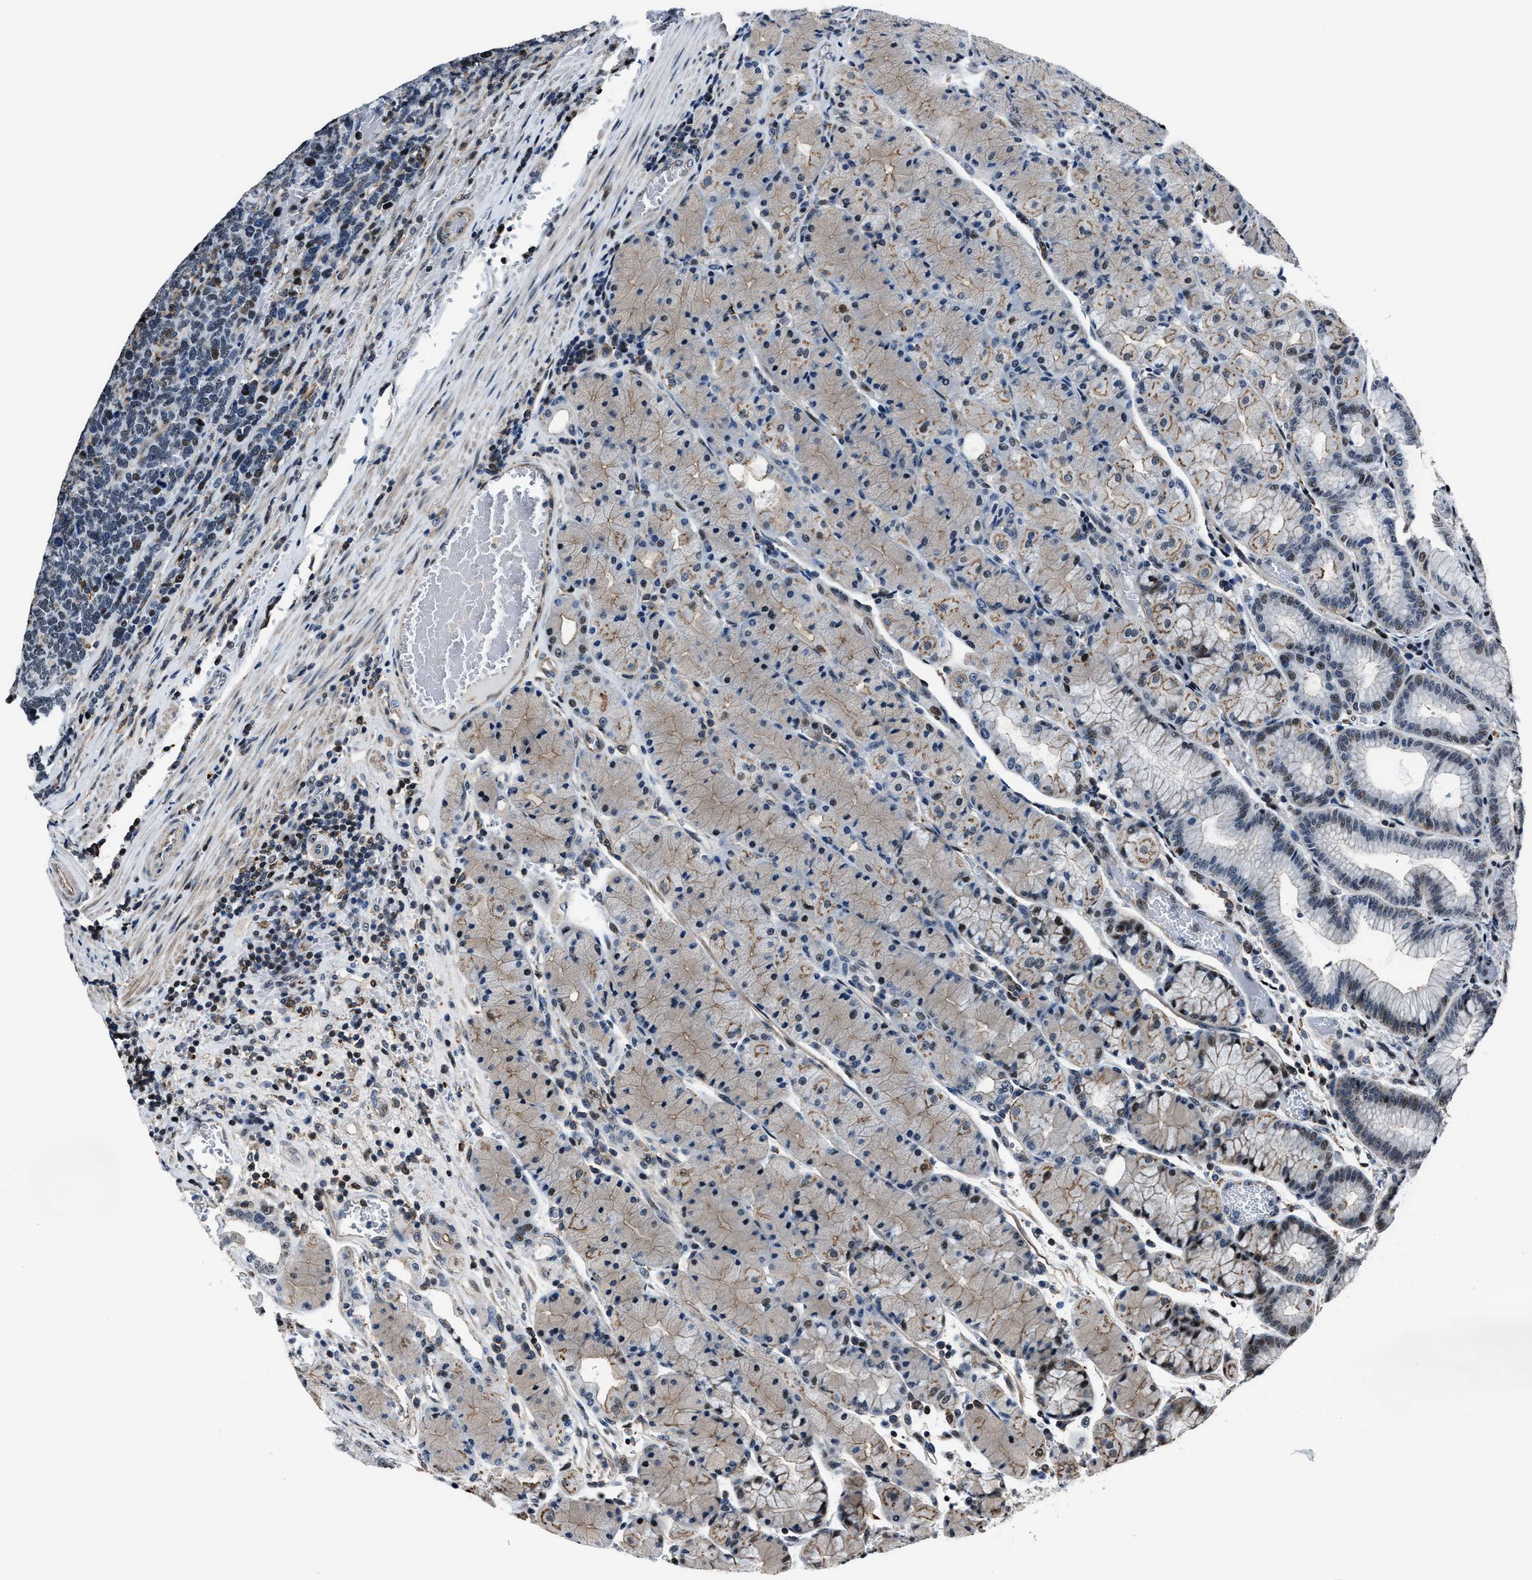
{"staining": {"intensity": "moderate", "quantity": "25%-75%", "location": "cytoplasmic/membranous,nuclear"}, "tissue": "stomach", "cell_type": "Glandular cells", "image_type": "normal", "snomed": [{"axis": "morphology", "description": "Normal tissue, NOS"}, {"axis": "morphology", "description": "Carcinoid, malignant, NOS"}, {"axis": "topography", "description": "Stomach, upper"}], "caption": "This histopathology image displays immunohistochemistry staining of normal stomach, with medium moderate cytoplasmic/membranous,nuclear expression in about 25%-75% of glandular cells.", "gene": "PPIE", "patient": {"sex": "male", "age": 39}}